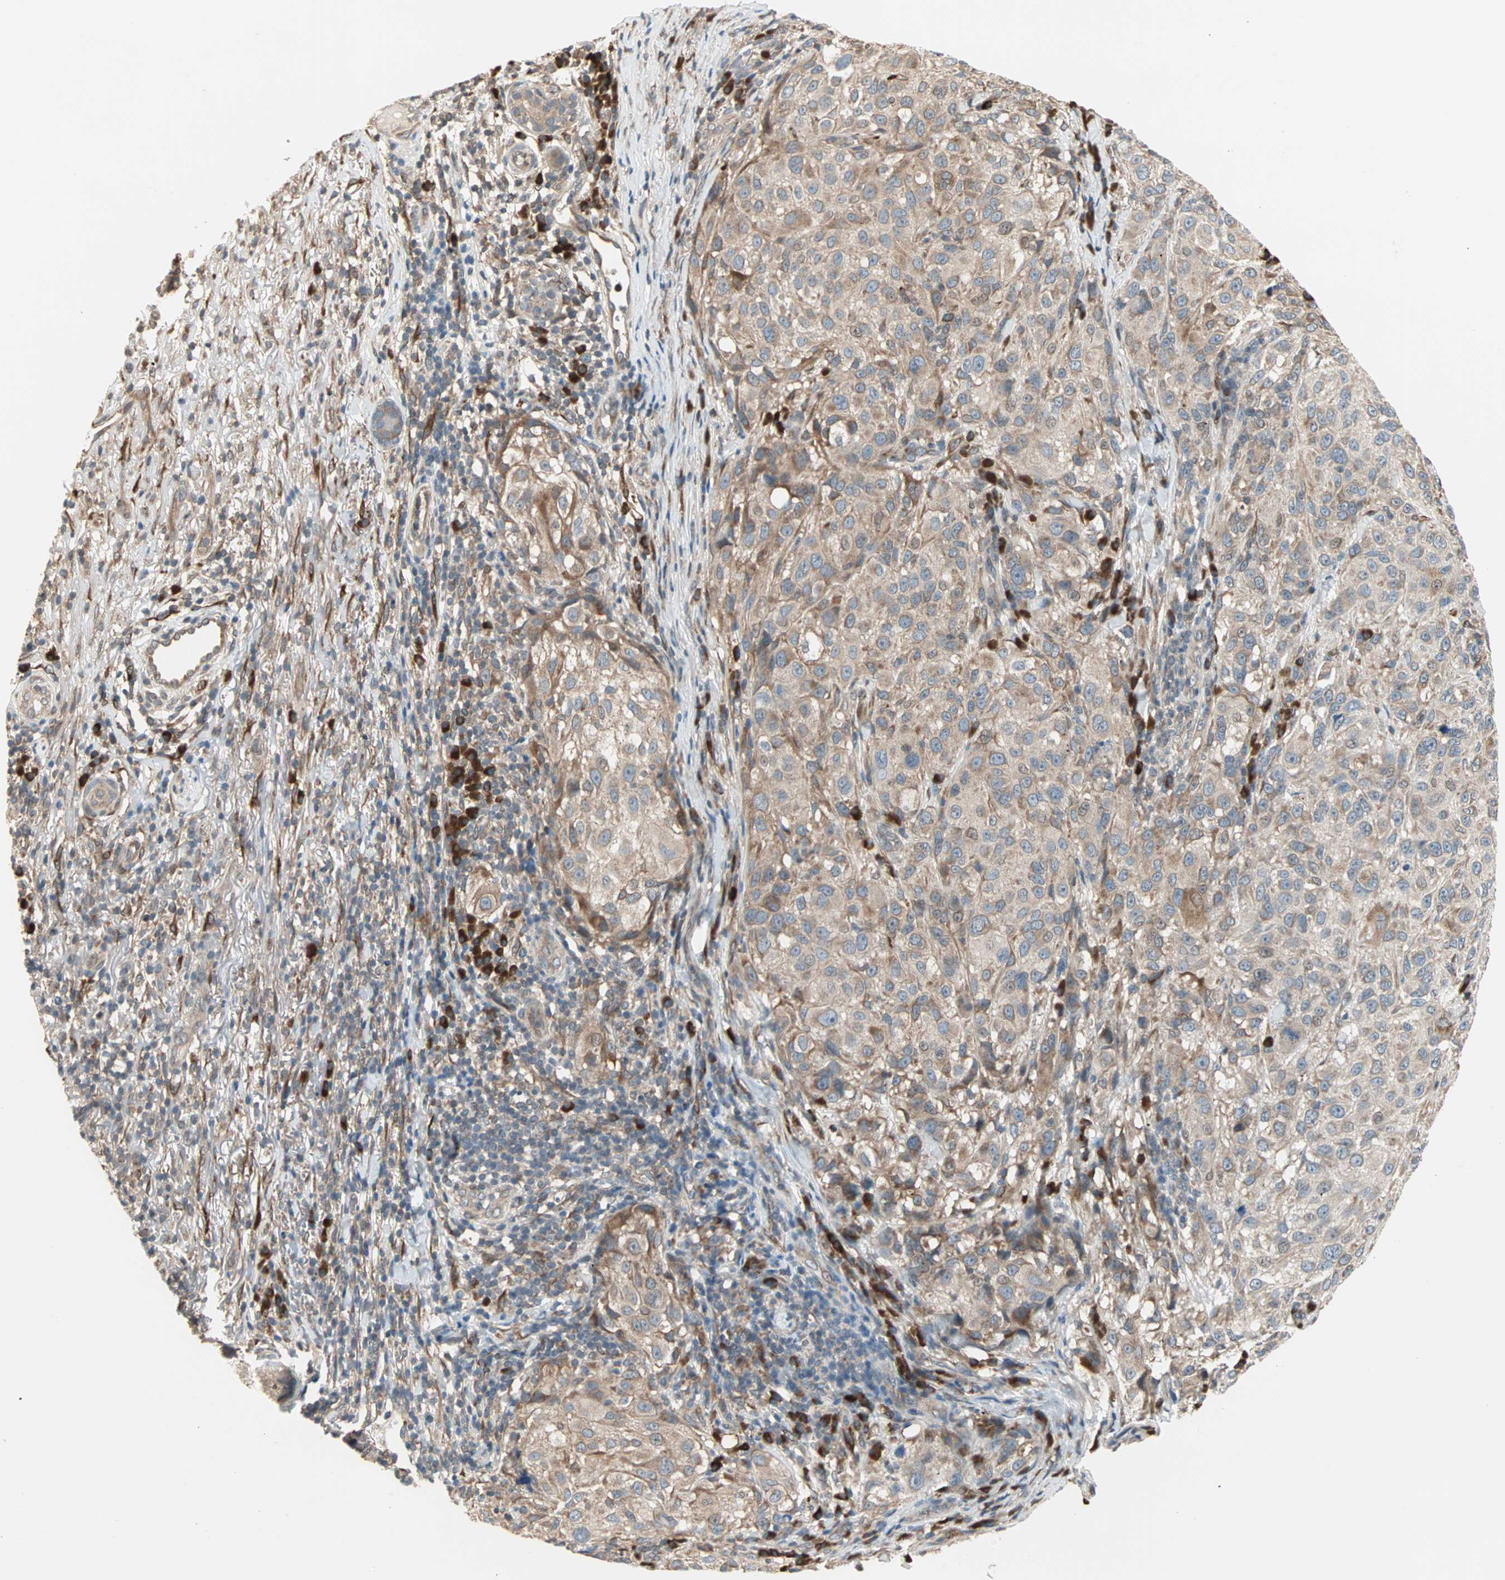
{"staining": {"intensity": "moderate", "quantity": ">75%", "location": "cytoplasmic/membranous"}, "tissue": "melanoma", "cell_type": "Tumor cells", "image_type": "cancer", "snomed": [{"axis": "morphology", "description": "Necrosis, NOS"}, {"axis": "morphology", "description": "Malignant melanoma, NOS"}, {"axis": "topography", "description": "Skin"}], "caption": "Protein expression analysis of human melanoma reveals moderate cytoplasmic/membranous staining in approximately >75% of tumor cells.", "gene": "SAR1A", "patient": {"sex": "female", "age": 87}}